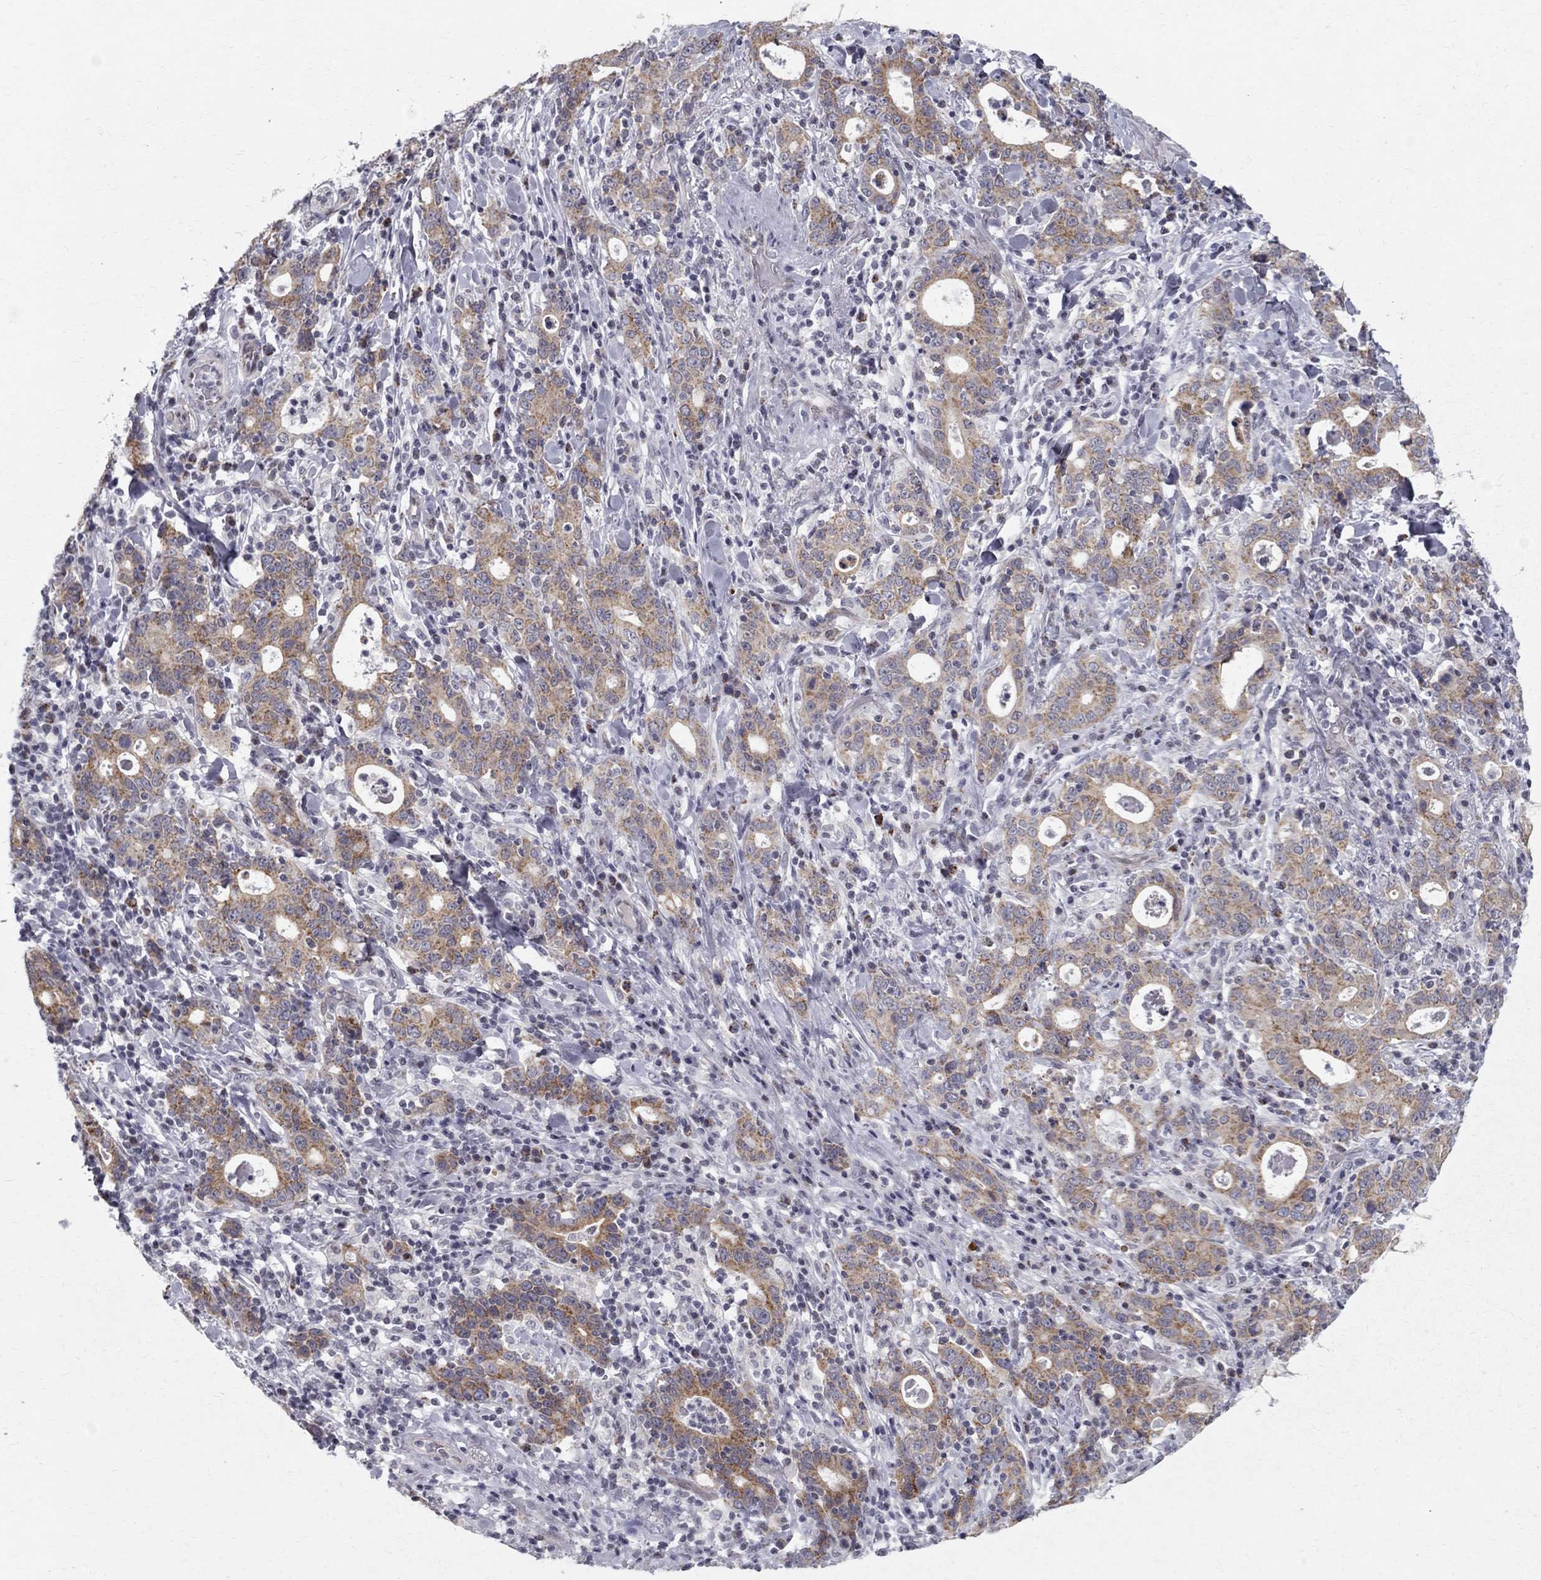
{"staining": {"intensity": "strong", "quantity": "25%-75%", "location": "cytoplasmic/membranous"}, "tissue": "stomach cancer", "cell_type": "Tumor cells", "image_type": "cancer", "snomed": [{"axis": "morphology", "description": "Adenocarcinoma, NOS"}, {"axis": "topography", "description": "Stomach"}], "caption": "Human stomach adenocarcinoma stained with a brown dye reveals strong cytoplasmic/membranous positive expression in approximately 25%-75% of tumor cells.", "gene": "CLIC6", "patient": {"sex": "male", "age": 79}}